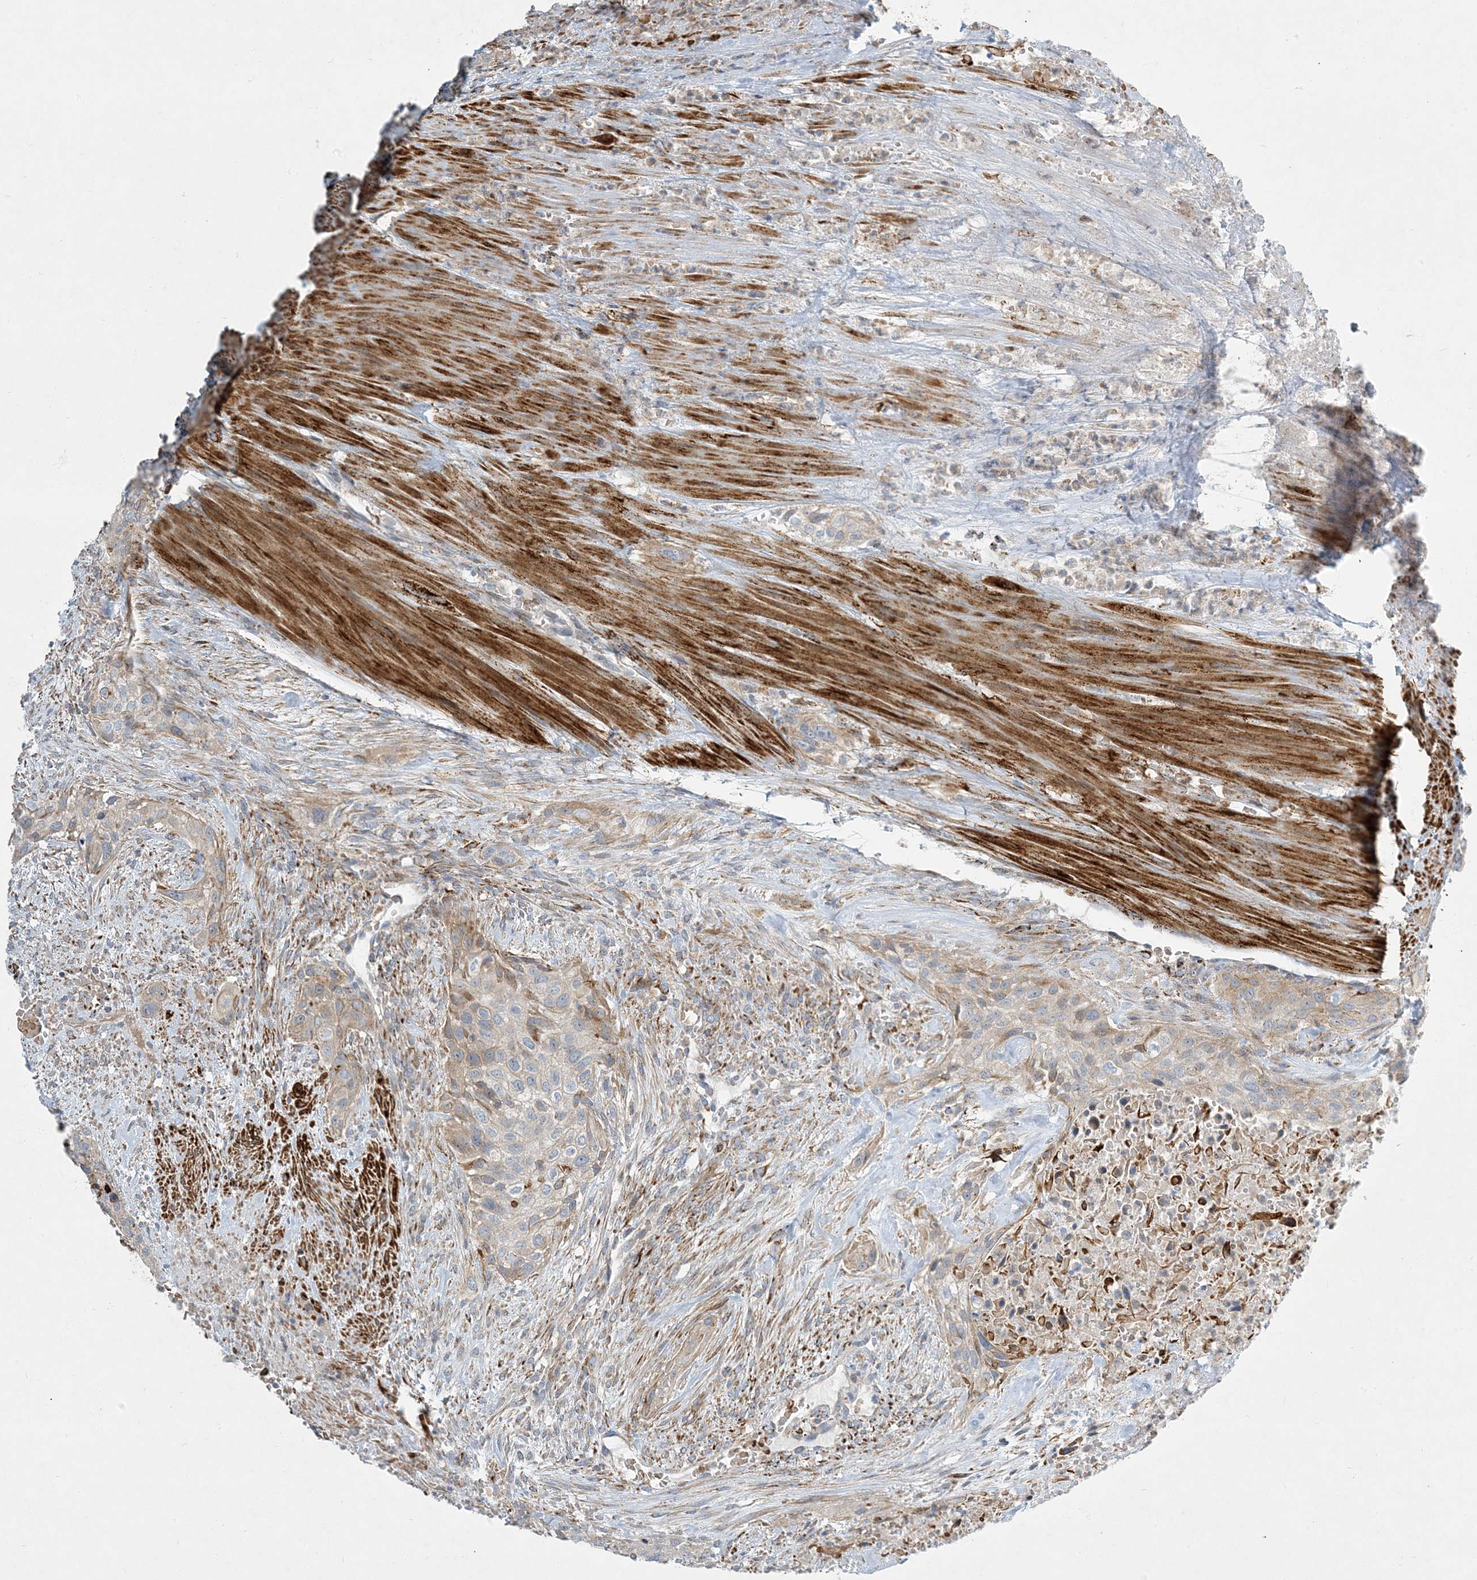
{"staining": {"intensity": "weak", "quantity": "<25%", "location": "cytoplasmic/membranous"}, "tissue": "urothelial cancer", "cell_type": "Tumor cells", "image_type": "cancer", "snomed": [{"axis": "morphology", "description": "Urothelial carcinoma, High grade"}, {"axis": "topography", "description": "Urinary bladder"}], "caption": "There is no significant expression in tumor cells of urothelial carcinoma (high-grade). (DAB immunohistochemistry (IHC), high magnification).", "gene": "LTN1", "patient": {"sex": "male", "age": 35}}